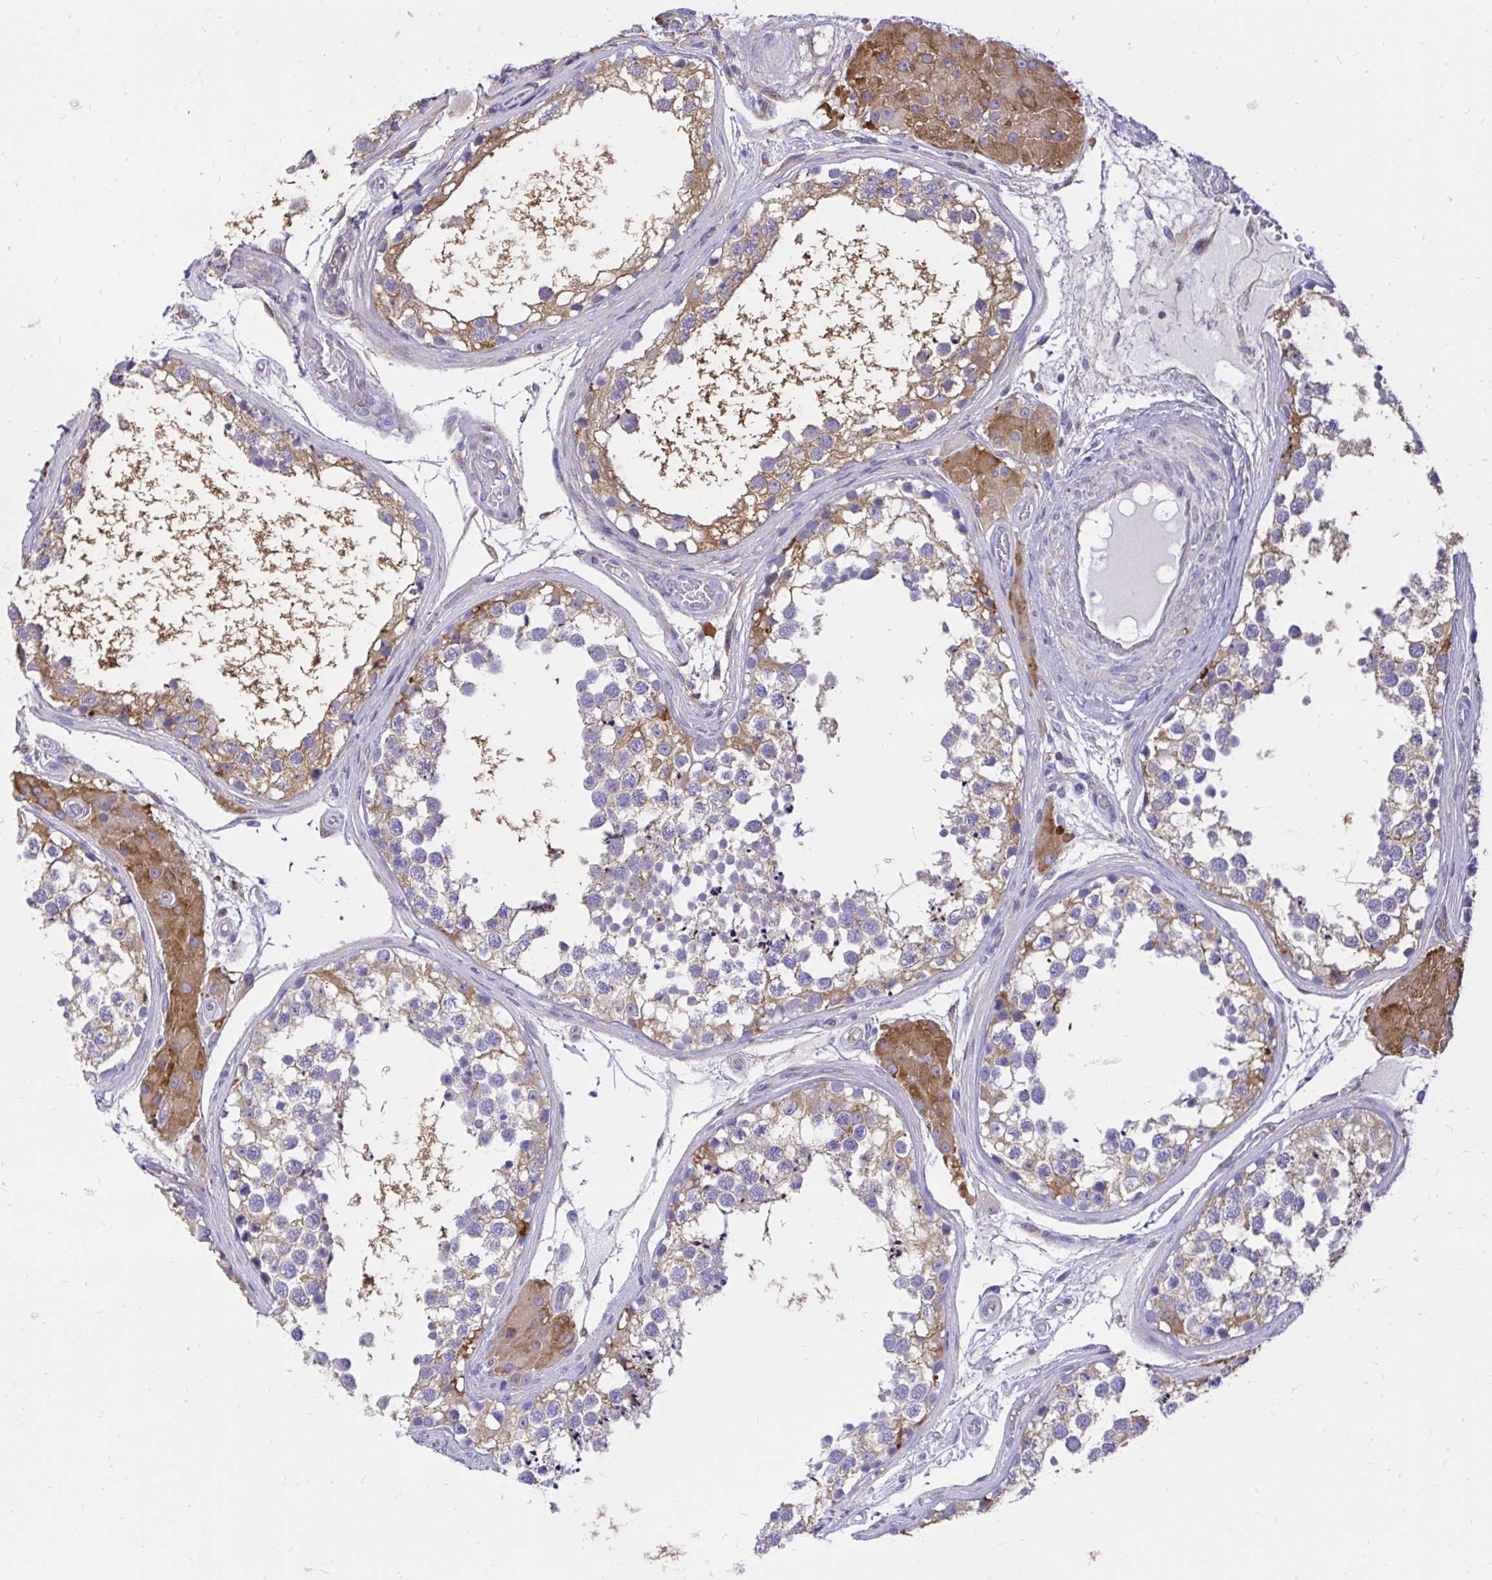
{"staining": {"intensity": "moderate", "quantity": "25%-75%", "location": "cytoplasmic/membranous"}, "tissue": "testis", "cell_type": "Cells in seminiferous ducts", "image_type": "normal", "snomed": [{"axis": "morphology", "description": "Normal tissue, NOS"}, {"axis": "morphology", "description": "Seminoma, NOS"}, {"axis": "topography", "description": "Testis"}], "caption": "A brown stain labels moderate cytoplasmic/membranous staining of a protein in cells in seminiferous ducts of unremarkable testis. (Brightfield microscopy of DAB IHC at high magnification).", "gene": "ABCB10", "patient": {"sex": "male", "age": 65}}